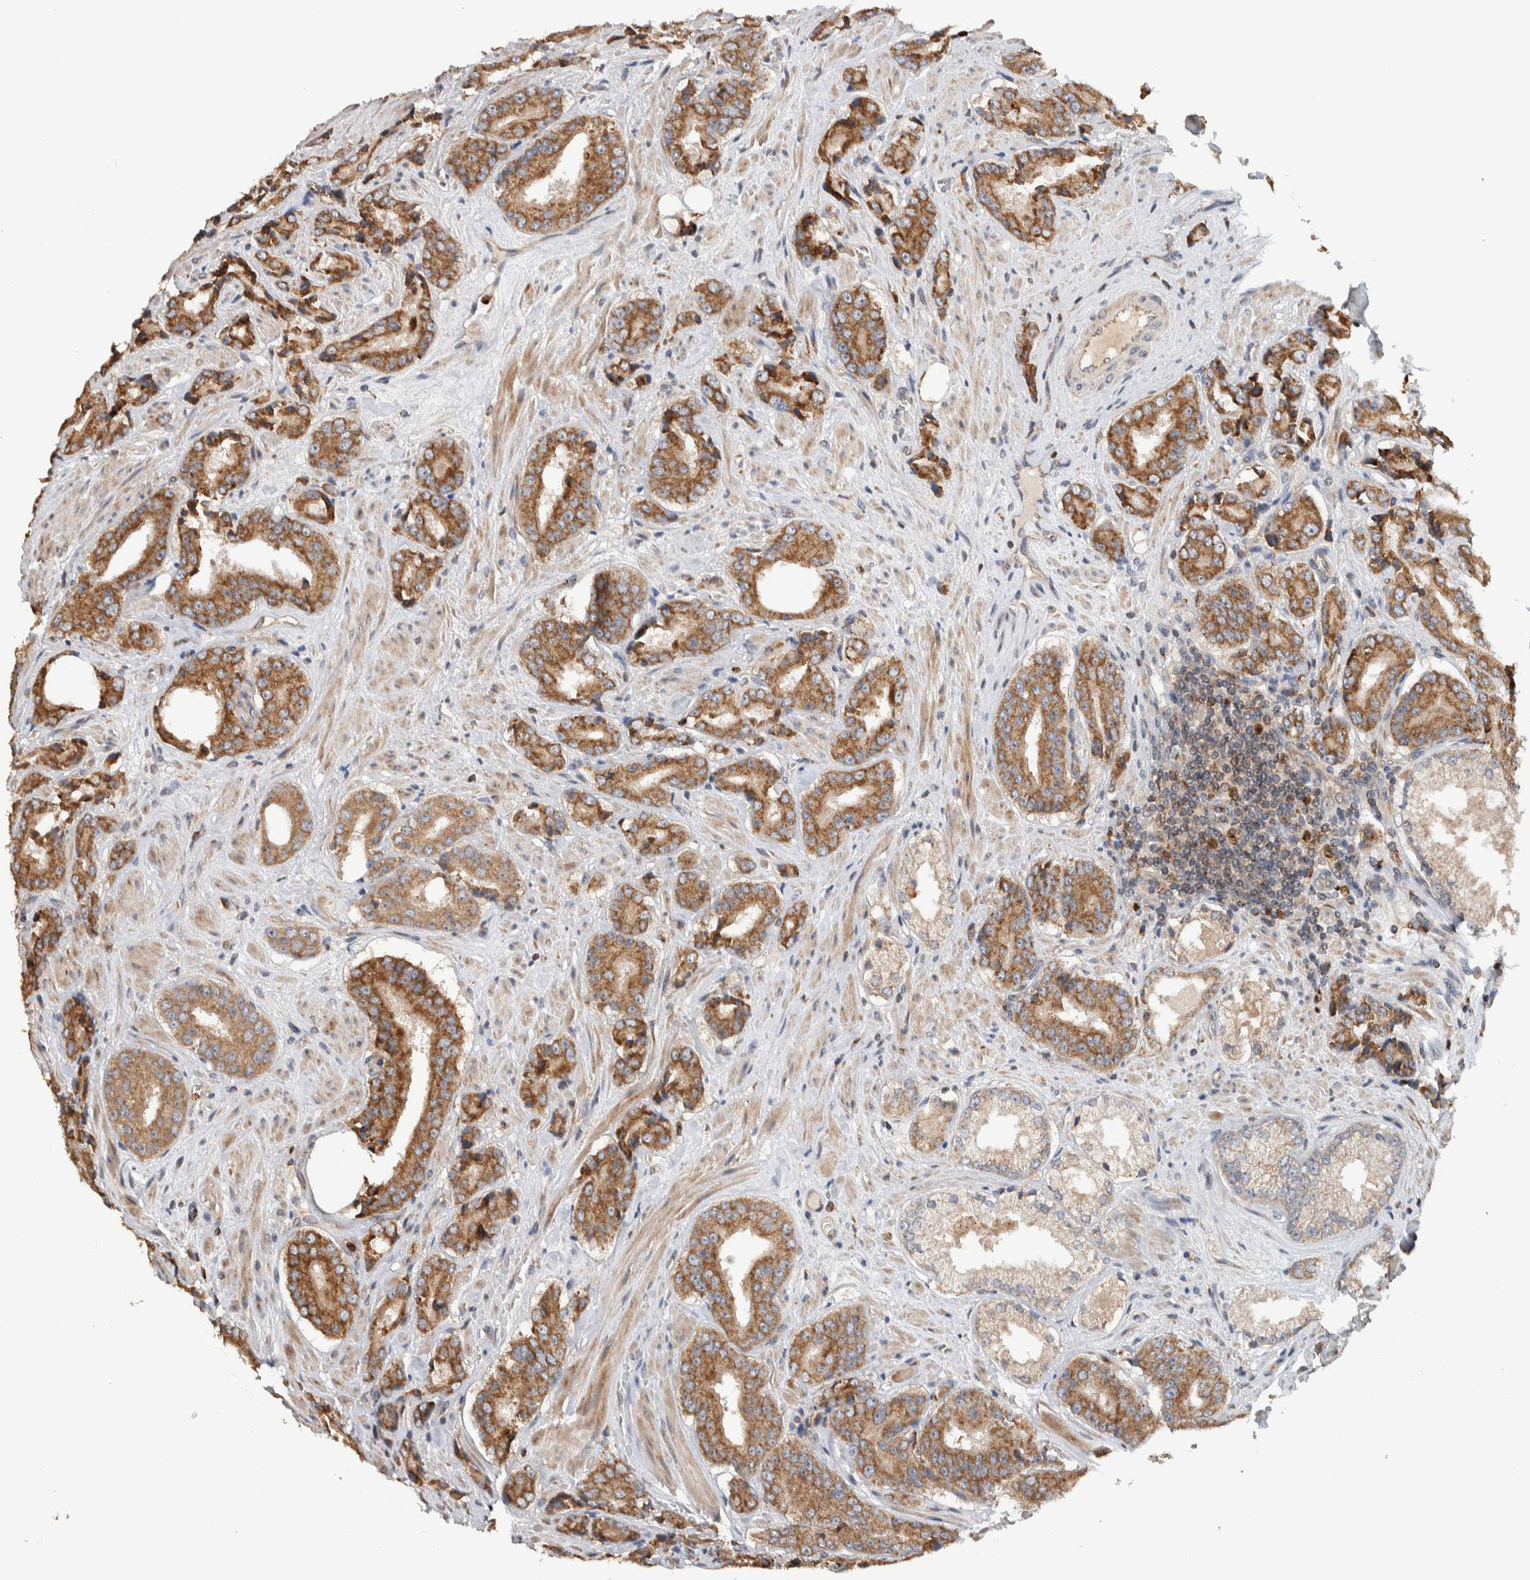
{"staining": {"intensity": "moderate", "quantity": ">75%", "location": "cytoplasmic/membranous"}, "tissue": "prostate cancer", "cell_type": "Tumor cells", "image_type": "cancer", "snomed": [{"axis": "morphology", "description": "Adenocarcinoma, High grade"}, {"axis": "topography", "description": "Prostate"}], "caption": "IHC staining of prostate adenocarcinoma (high-grade), which displays medium levels of moderate cytoplasmic/membranous positivity in about >75% of tumor cells indicating moderate cytoplasmic/membranous protein staining. The staining was performed using DAB (3,3'-diaminobenzidine) (brown) for protein detection and nuclei were counterstained in hematoxylin (blue).", "gene": "VPS53", "patient": {"sex": "male", "age": 71}}